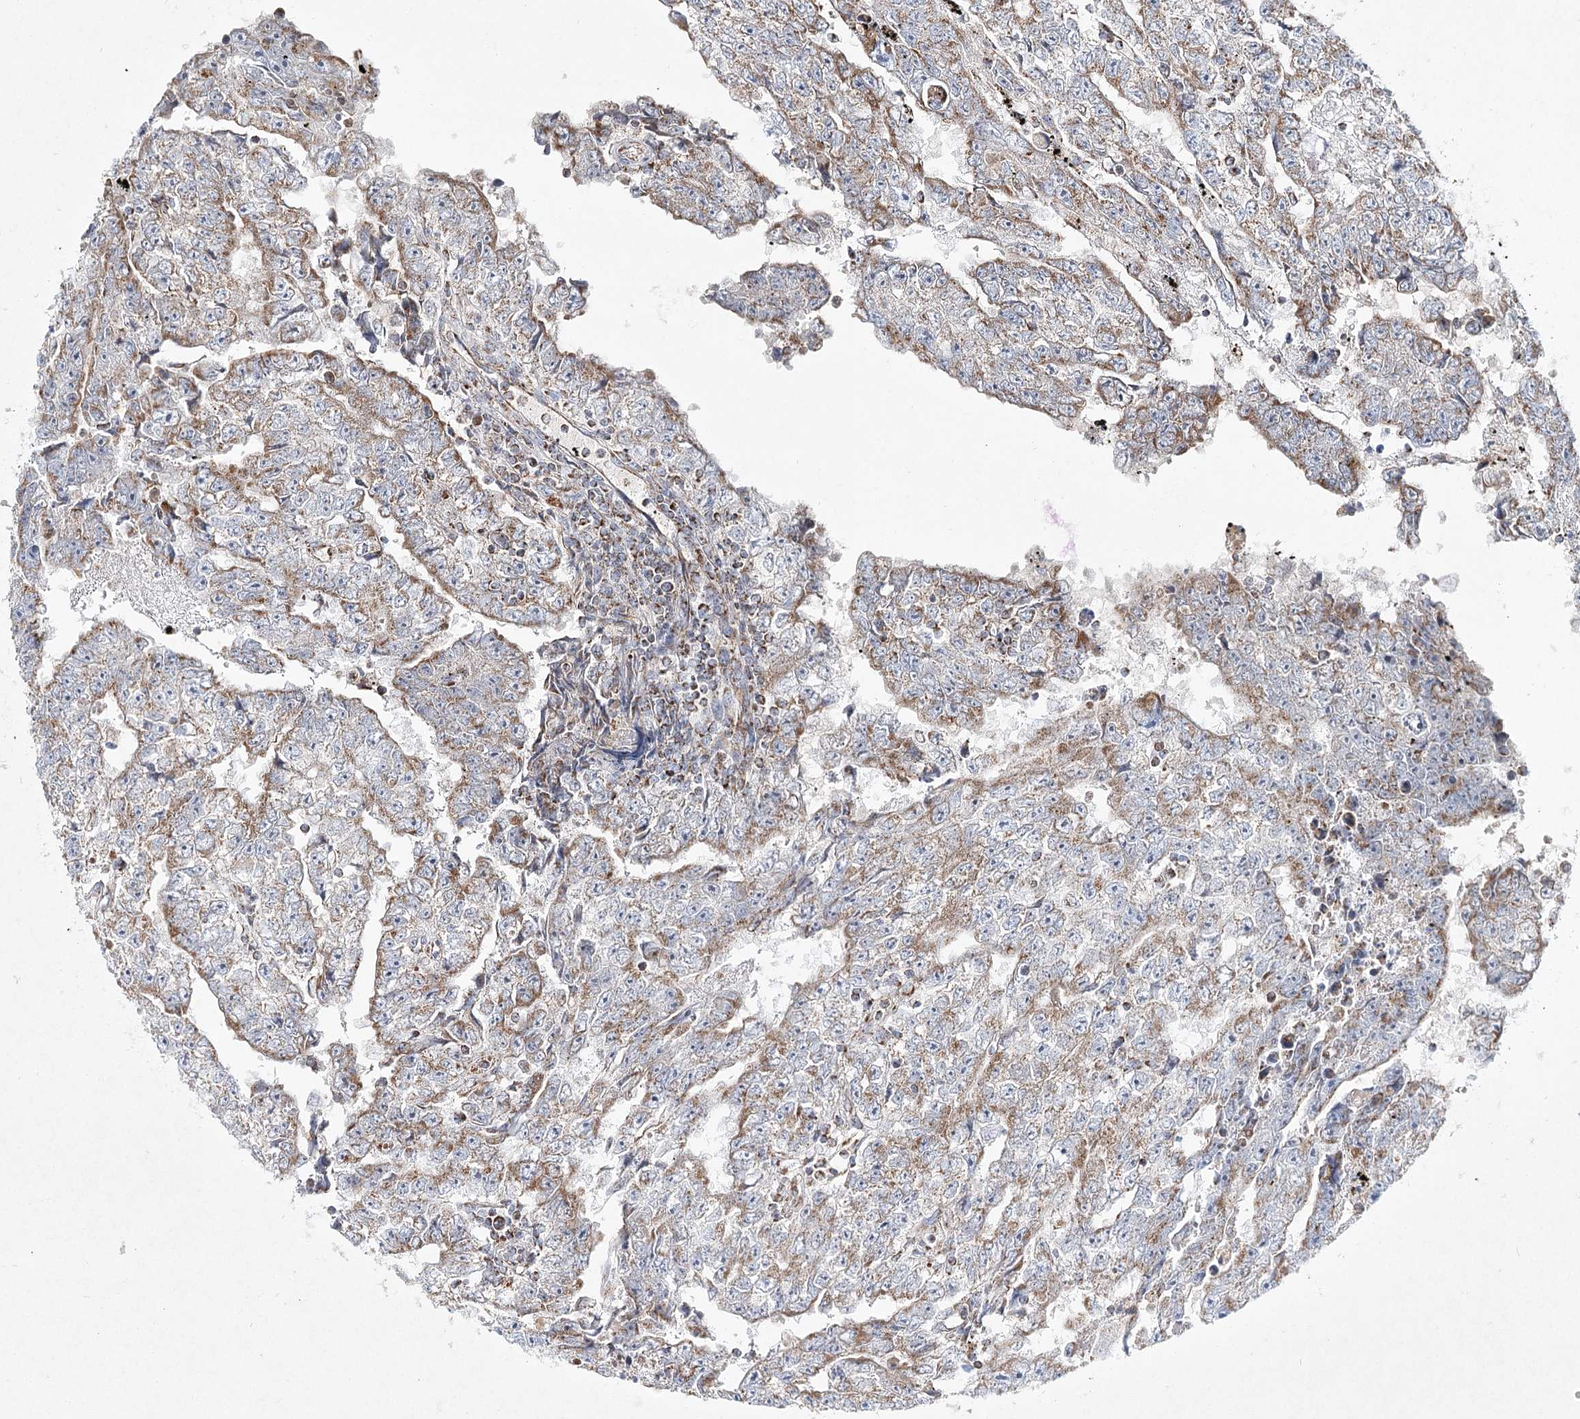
{"staining": {"intensity": "moderate", "quantity": ">75%", "location": "cytoplasmic/membranous"}, "tissue": "testis cancer", "cell_type": "Tumor cells", "image_type": "cancer", "snomed": [{"axis": "morphology", "description": "Carcinoma, Embryonal, NOS"}, {"axis": "topography", "description": "Testis"}], "caption": "A micrograph of testis cancer (embryonal carcinoma) stained for a protein exhibits moderate cytoplasmic/membranous brown staining in tumor cells. The staining was performed using DAB, with brown indicating positive protein expression. Nuclei are stained blue with hematoxylin.", "gene": "DNA2", "patient": {"sex": "male", "age": 25}}